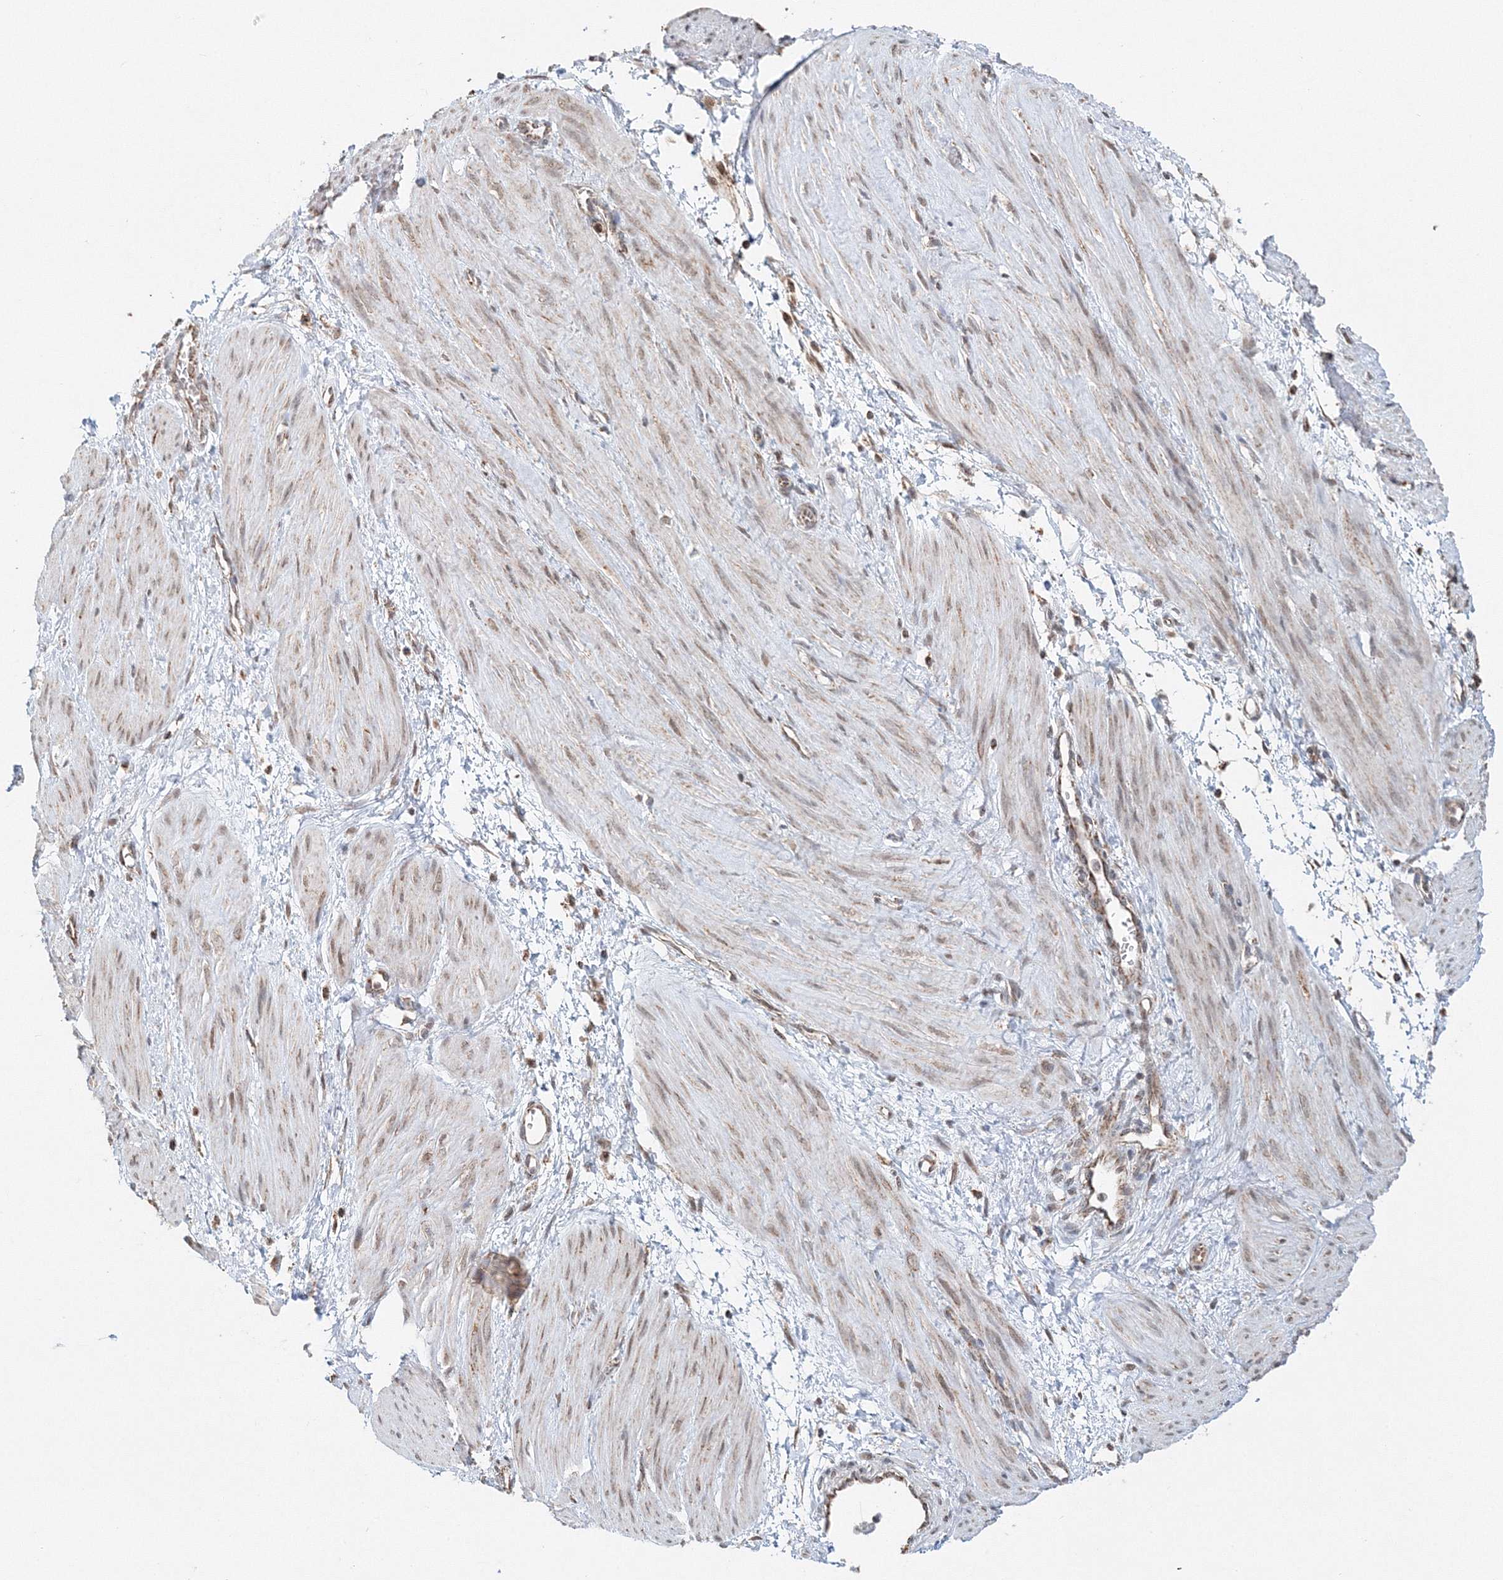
{"staining": {"intensity": "moderate", "quantity": "25%-75%", "location": "nuclear"}, "tissue": "smooth muscle", "cell_type": "Smooth muscle cells", "image_type": "normal", "snomed": [{"axis": "morphology", "description": "Normal tissue, NOS"}, {"axis": "topography", "description": "Endometrium"}], "caption": "This is a micrograph of immunohistochemistry staining of unremarkable smooth muscle, which shows moderate expression in the nuclear of smooth muscle cells.", "gene": "PSMD6", "patient": {"sex": "female", "age": 33}}